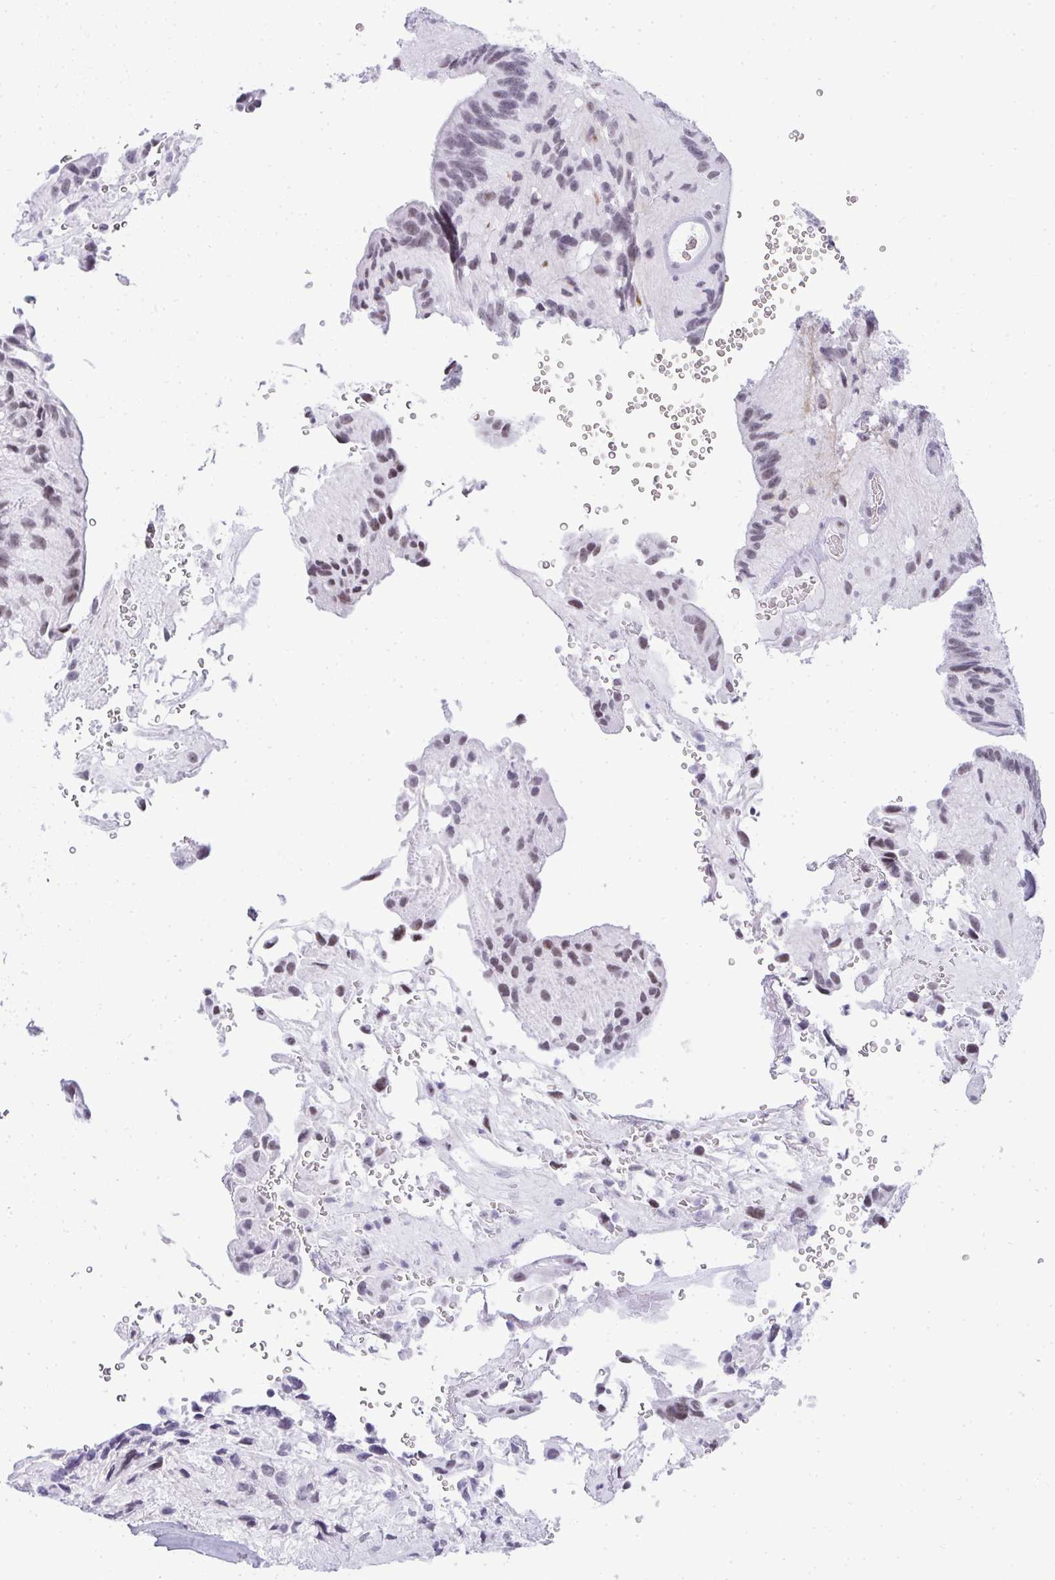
{"staining": {"intensity": "weak", "quantity": "25%-75%", "location": "nuclear"}, "tissue": "glioma", "cell_type": "Tumor cells", "image_type": "cancer", "snomed": [{"axis": "morphology", "description": "Glioma, malignant, Low grade"}, {"axis": "topography", "description": "Brain"}], "caption": "The immunohistochemical stain labels weak nuclear positivity in tumor cells of malignant low-grade glioma tissue.", "gene": "PLA2G1B", "patient": {"sex": "male", "age": 31}}